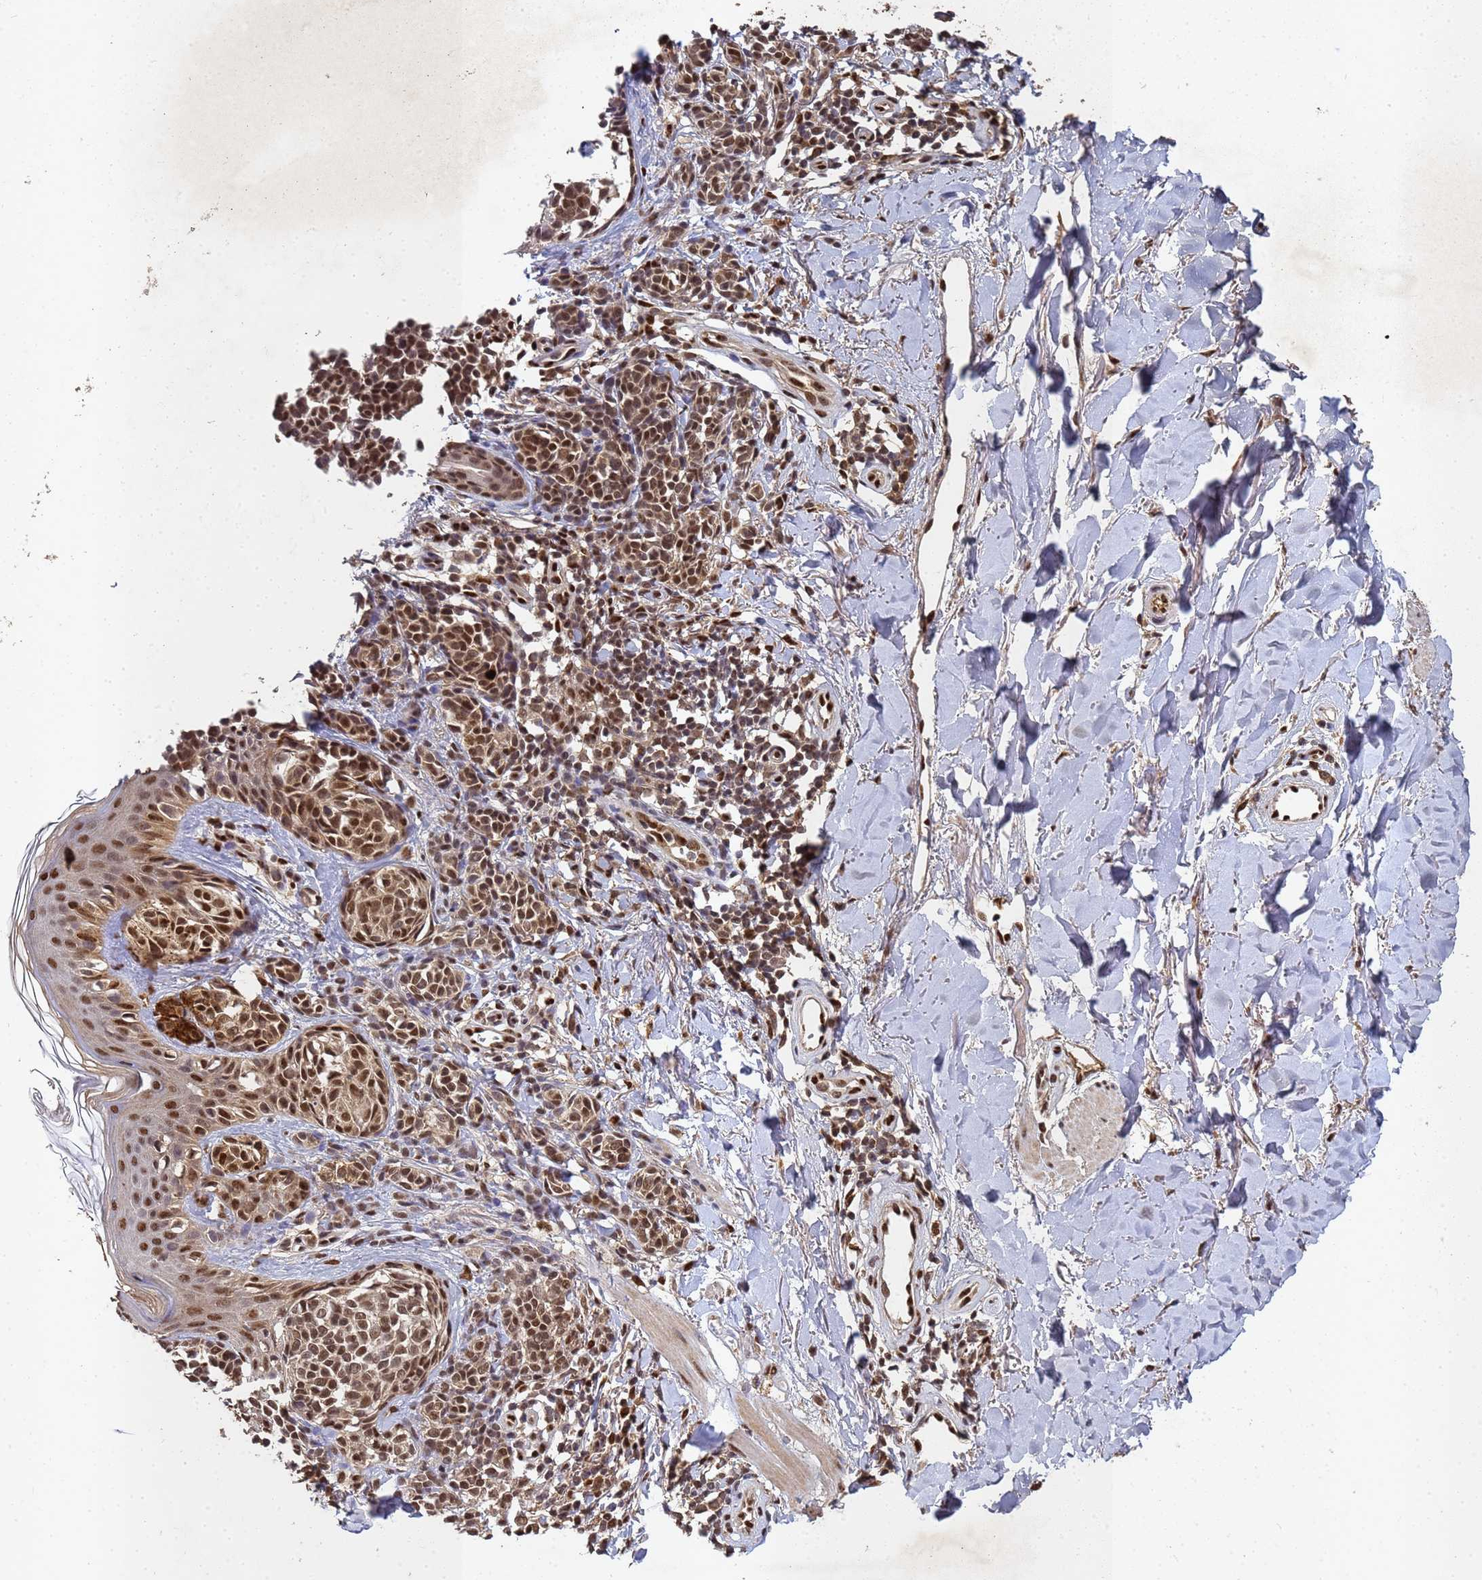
{"staining": {"intensity": "moderate", "quantity": ">75%", "location": "nuclear"}, "tissue": "melanoma", "cell_type": "Tumor cells", "image_type": "cancer", "snomed": [{"axis": "morphology", "description": "Malignant melanoma, NOS"}, {"axis": "topography", "description": "Skin of upper extremity"}], "caption": "Moderate nuclear positivity is appreciated in about >75% of tumor cells in melanoma. The staining was performed using DAB, with brown indicating positive protein expression. Nuclei are stained blue with hematoxylin.", "gene": "SECISBP2", "patient": {"sex": "male", "age": 40}}